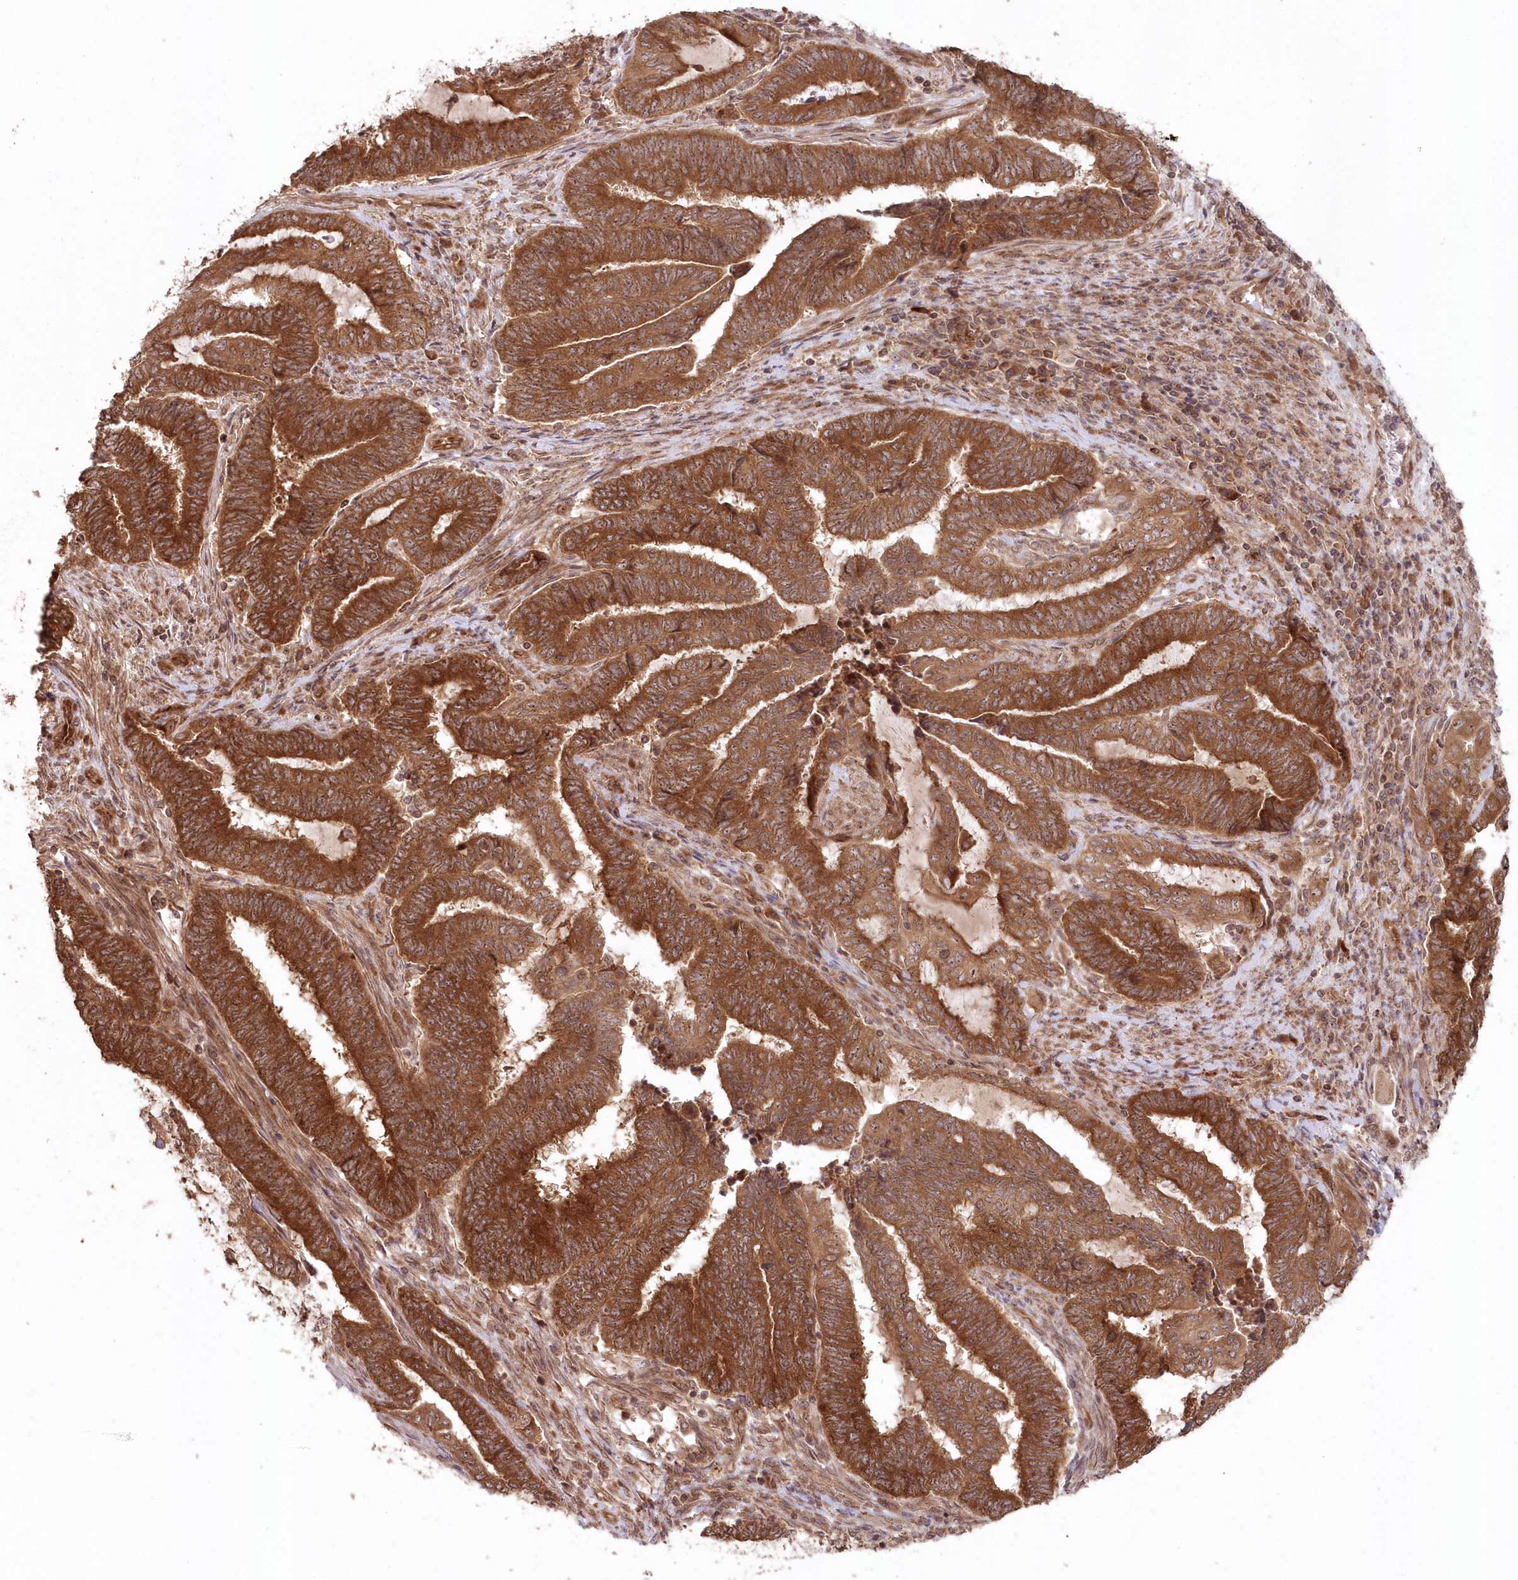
{"staining": {"intensity": "strong", "quantity": ">75%", "location": "cytoplasmic/membranous"}, "tissue": "endometrial cancer", "cell_type": "Tumor cells", "image_type": "cancer", "snomed": [{"axis": "morphology", "description": "Adenocarcinoma, NOS"}, {"axis": "topography", "description": "Uterus"}, {"axis": "topography", "description": "Endometrium"}], "caption": "Adenocarcinoma (endometrial) was stained to show a protein in brown. There is high levels of strong cytoplasmic/membranous staining in approximately >75% of tumor cells.", "gene": "SERINC1", "patient": {"sex": "female", "age": 70}}